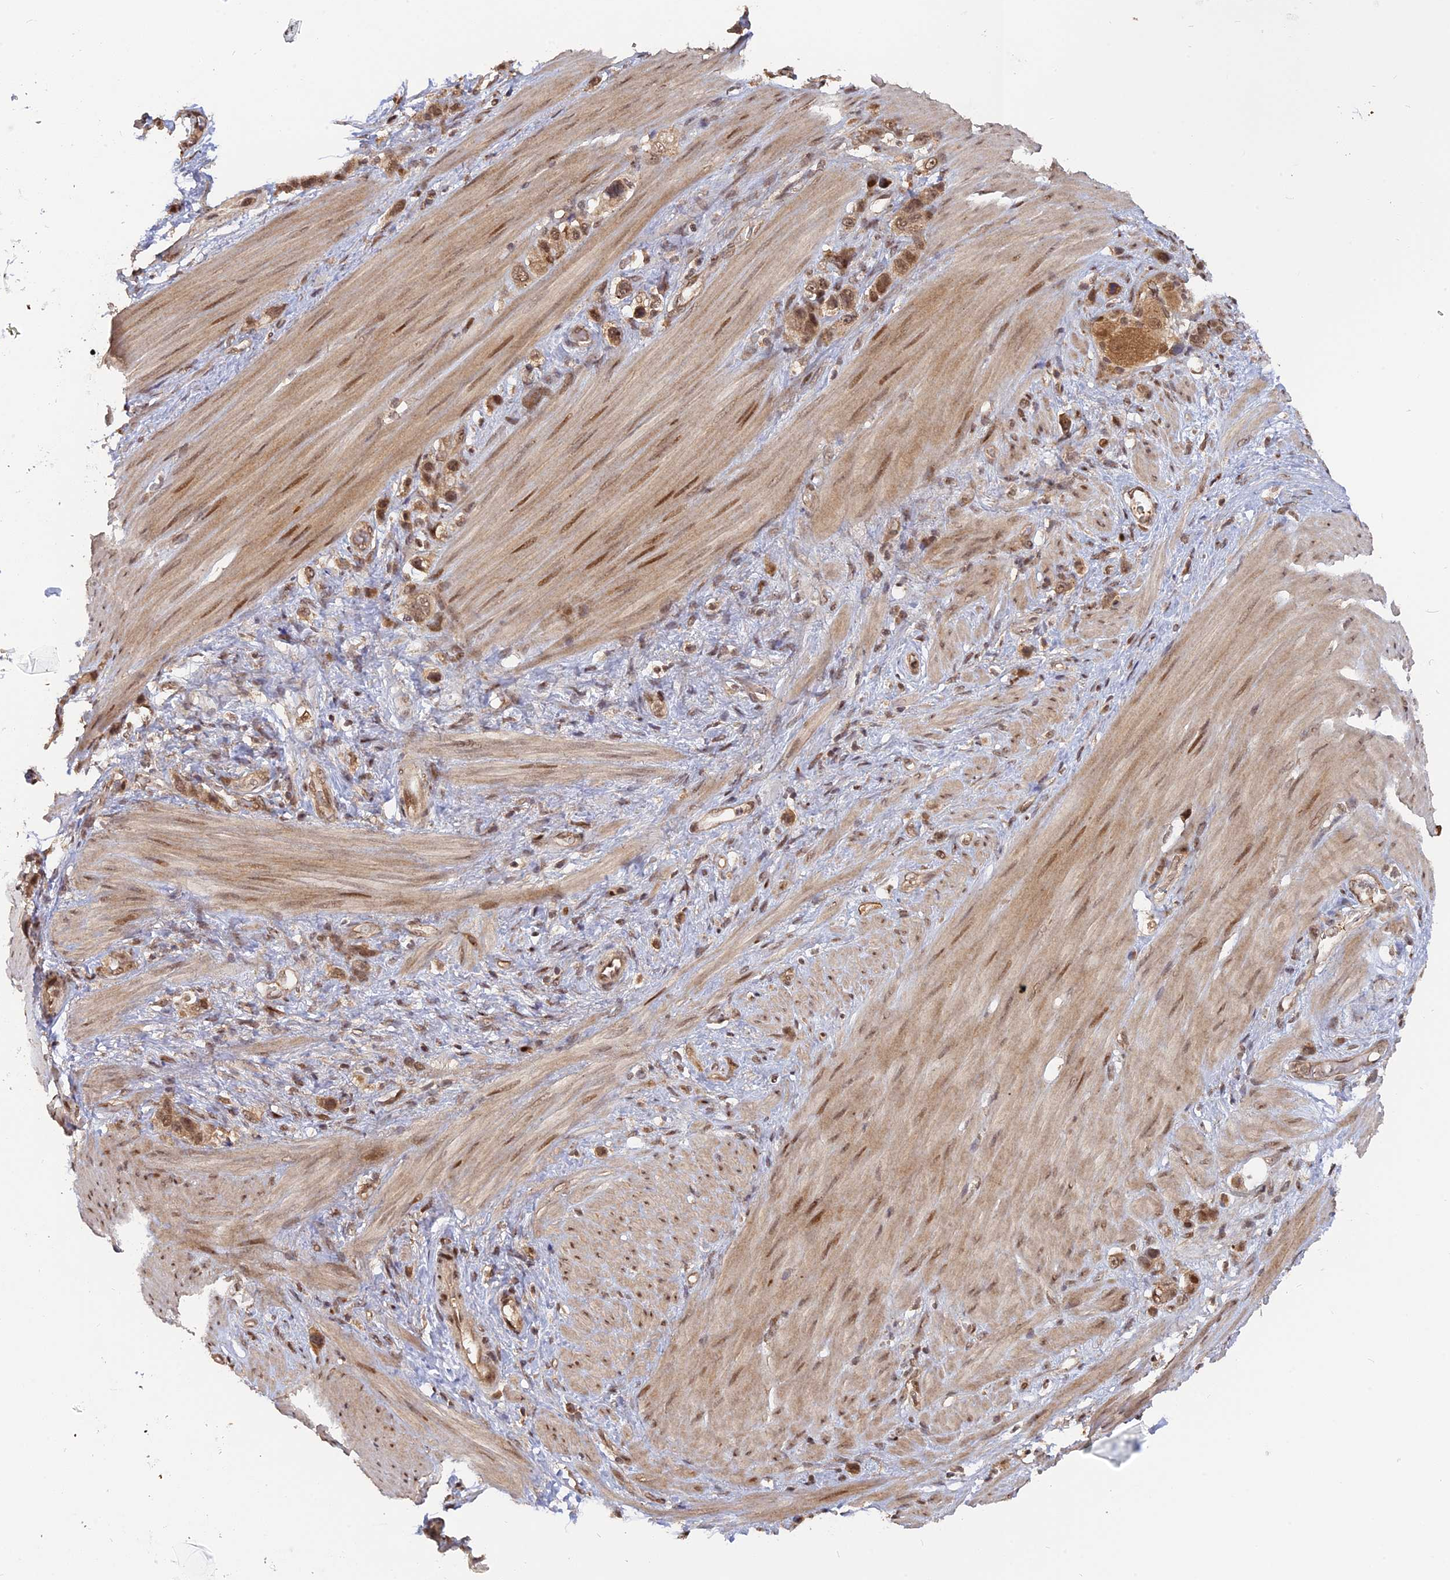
{"staining": {"intensity": "moderate", "quantity": ">75%", "location": "cytoplasmic/membranous,nuclear"}, "tissue": "stomach cancer", "cell_type": "Tumor cells", "image_type": "cancer", "snomed": [{"axis": "morphology", "description": "Adenocarcinoma, NOS"}, {"axis": "morphology", "description": "Adenocarcinoma, High grade"}, {"axis": "topography", "description": "Stomach, upper"}, {"axis": "topography", "description": "Stomach, lower"}], "caption": "A brown stain shows moderate cytoplasmic/membranous and nuclear expression of a protein in stomach cancer tumor cells.", "gene": "PKIG", "patient": {"sex": "female", "age": 65}}